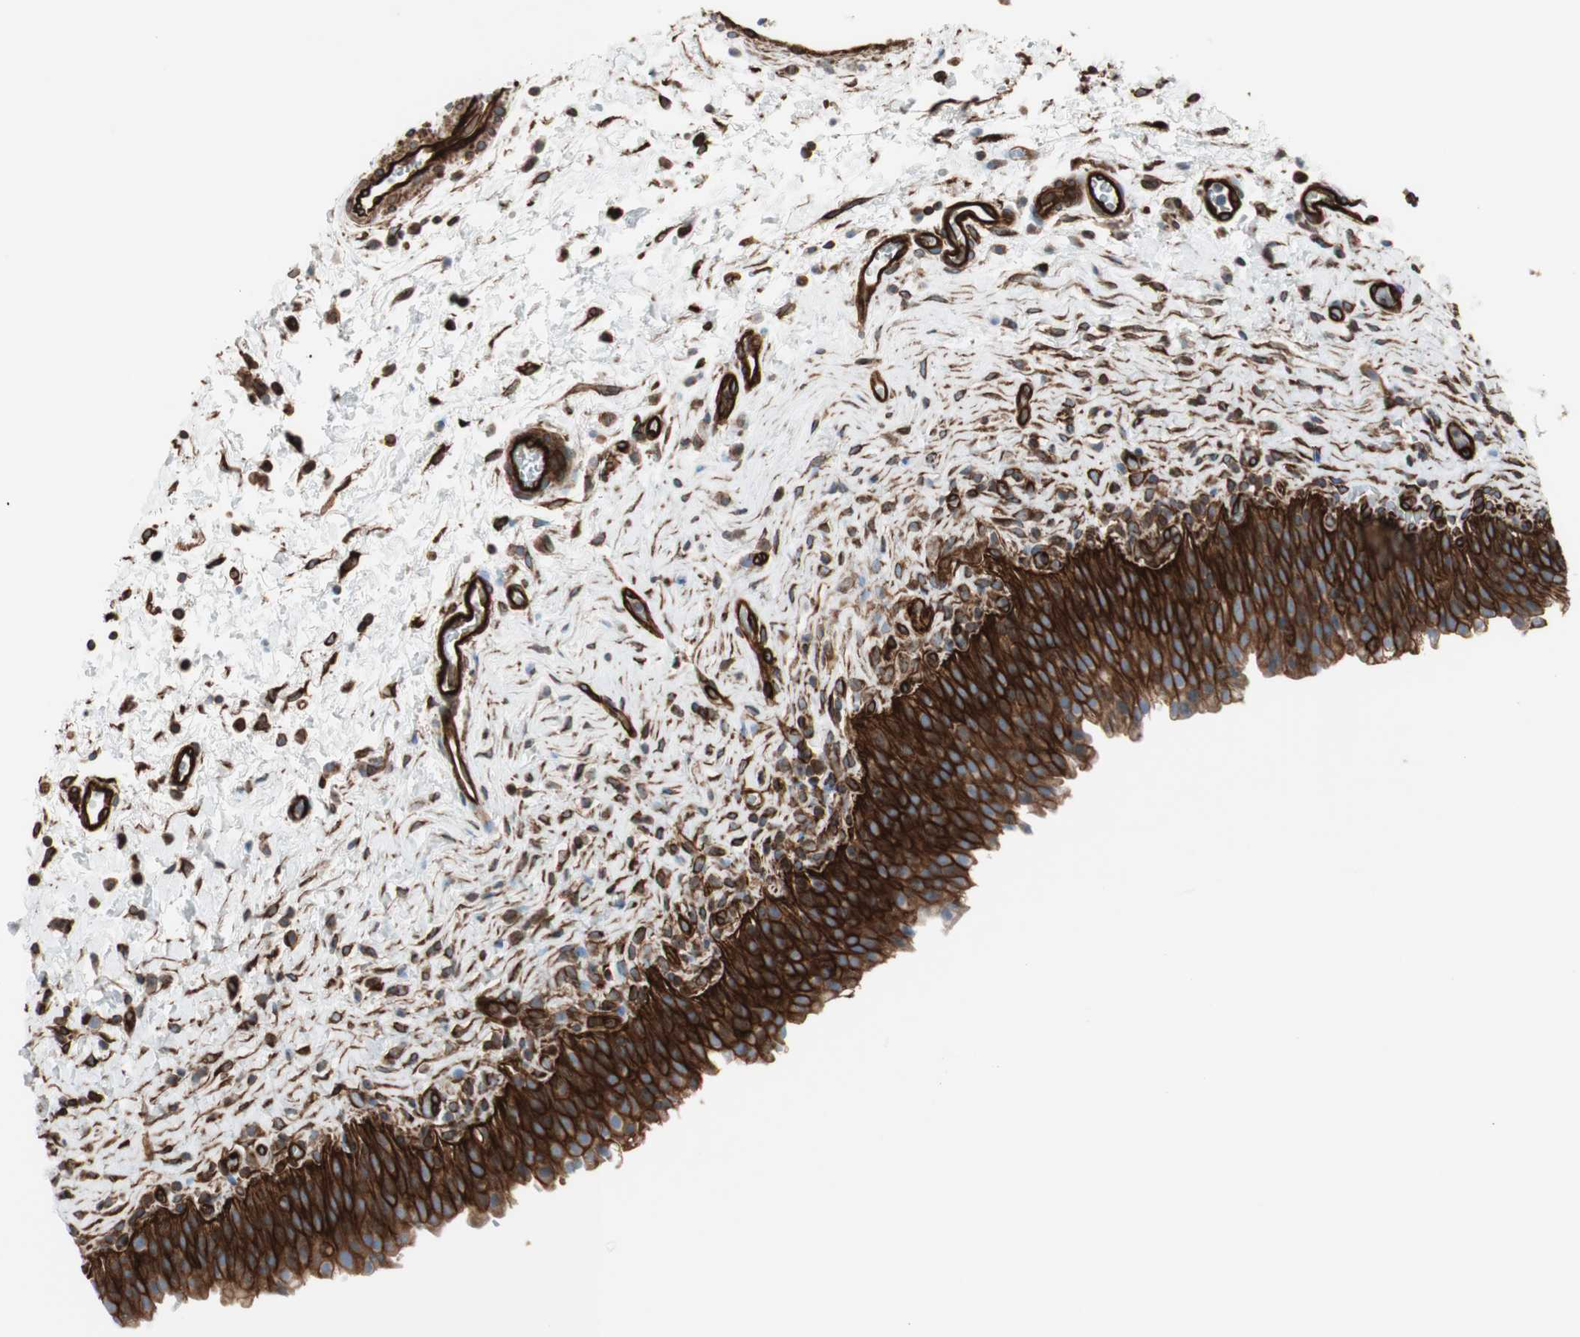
{"staining": {"intensity": "strong", "quantity": ">75%", "location": "cytoplasmic/membranous"}, "tissue": "urinary bladder", "cell_type": "Urothelial cells", "image_type": "normal", "snomed": [{"axis": "morphology", "description": "Normal tissue, NOS"}, {"axis": "topography", "description": "Urinary bladder"}], "caption": "Normal urinary bladder displays strong cytoplasmic/membranous staining in about >75% of urothelial cells.", "gene": "TCTA", "patient": {"sex": "male", "age": 51}}